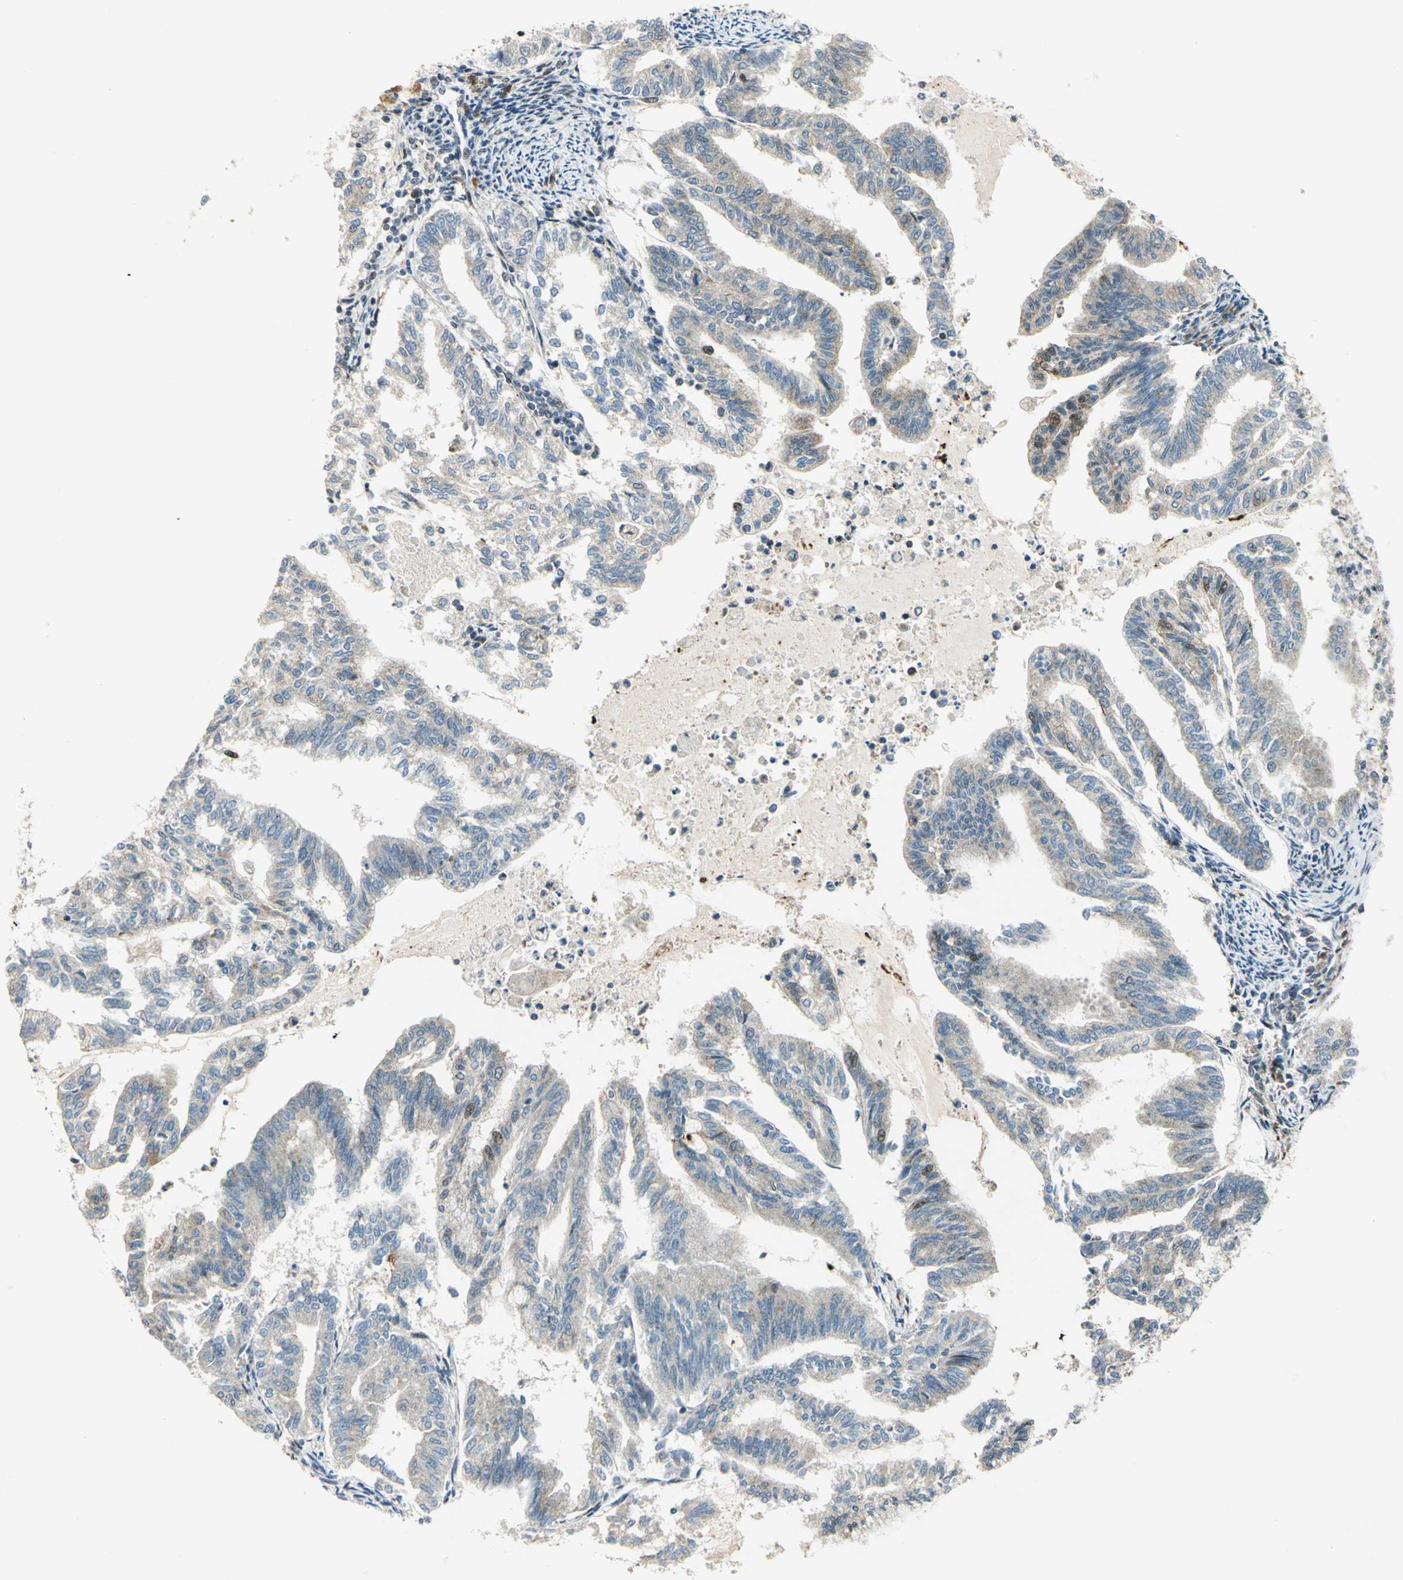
{"staining": {"intensity": "weak", "quantity": ">75%", "location": "cytoplasmic/membranous"}, "tissue": "endometrial cancer", "cell_type": "Tumor cells", "image_type": "cancer", "snomed": [{"axis": "morphology", "description": "Adenocarcinoma, NOS"}, {"axis": "topography", "description": "Endometrium"}], "caption": "Endometrial cancer stained with a brown dye exhibits weak cytoplasmic/membranous positive staining in about >75% of tumor cells.", "gene": "ATP6V1A", "patient": {"sex": "female", "age": 79}}